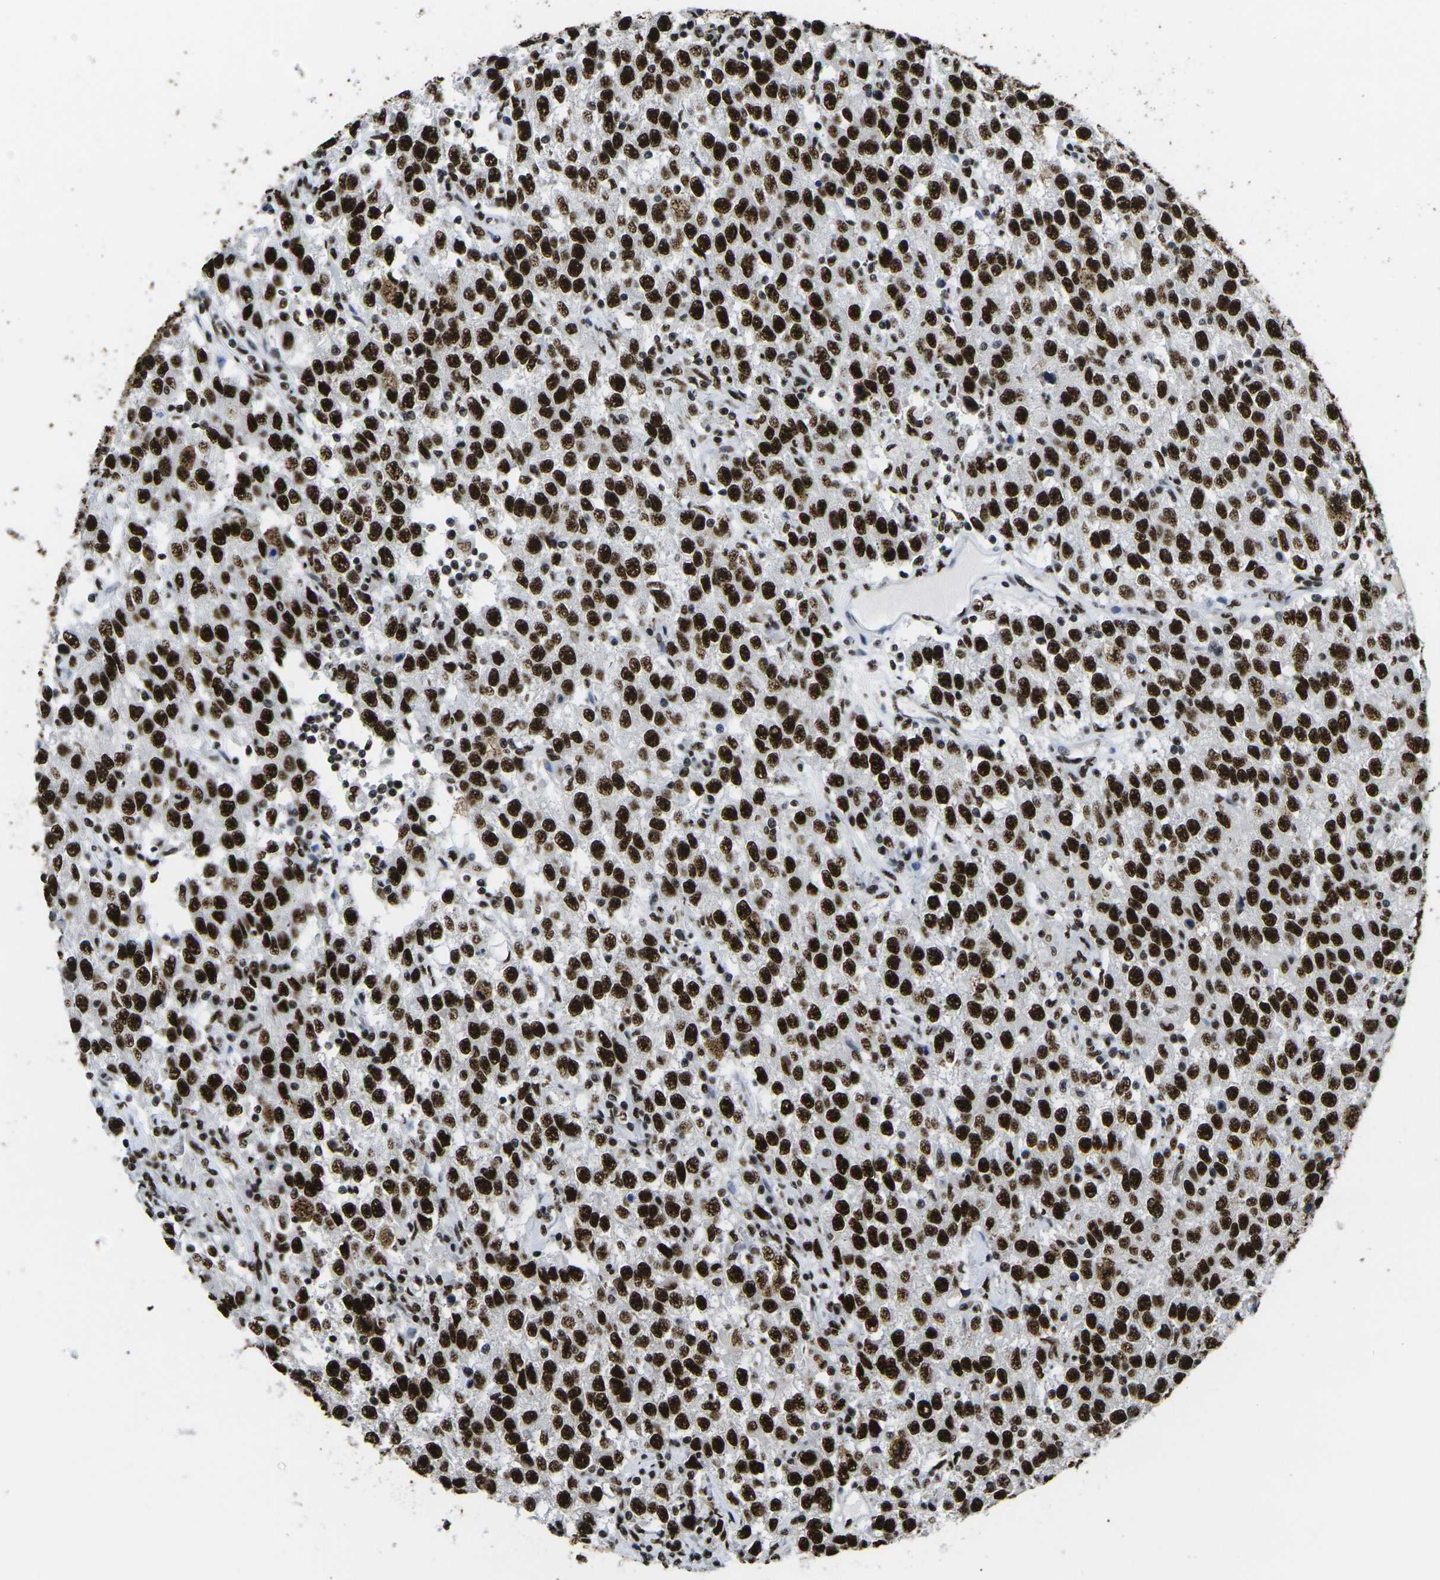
{"staining": {"intensity": "strong", "quantity": ">75%", "location": "nuclear"}, "tissue": "testis cancer", "cell_type": "Tumor cells", "image_type": "cancer", "snomed": [{"axis": "morphology", "description": "Seminoma, NOS"}, {"axis": "topography", "description": "Testis"}], "caption": "A brown stain shows strong nuclear staining of a protein in seminoma (testis) tumor cells.", "gene": "SMARCC1", "patient": {"sex": "male", "age": 41}}